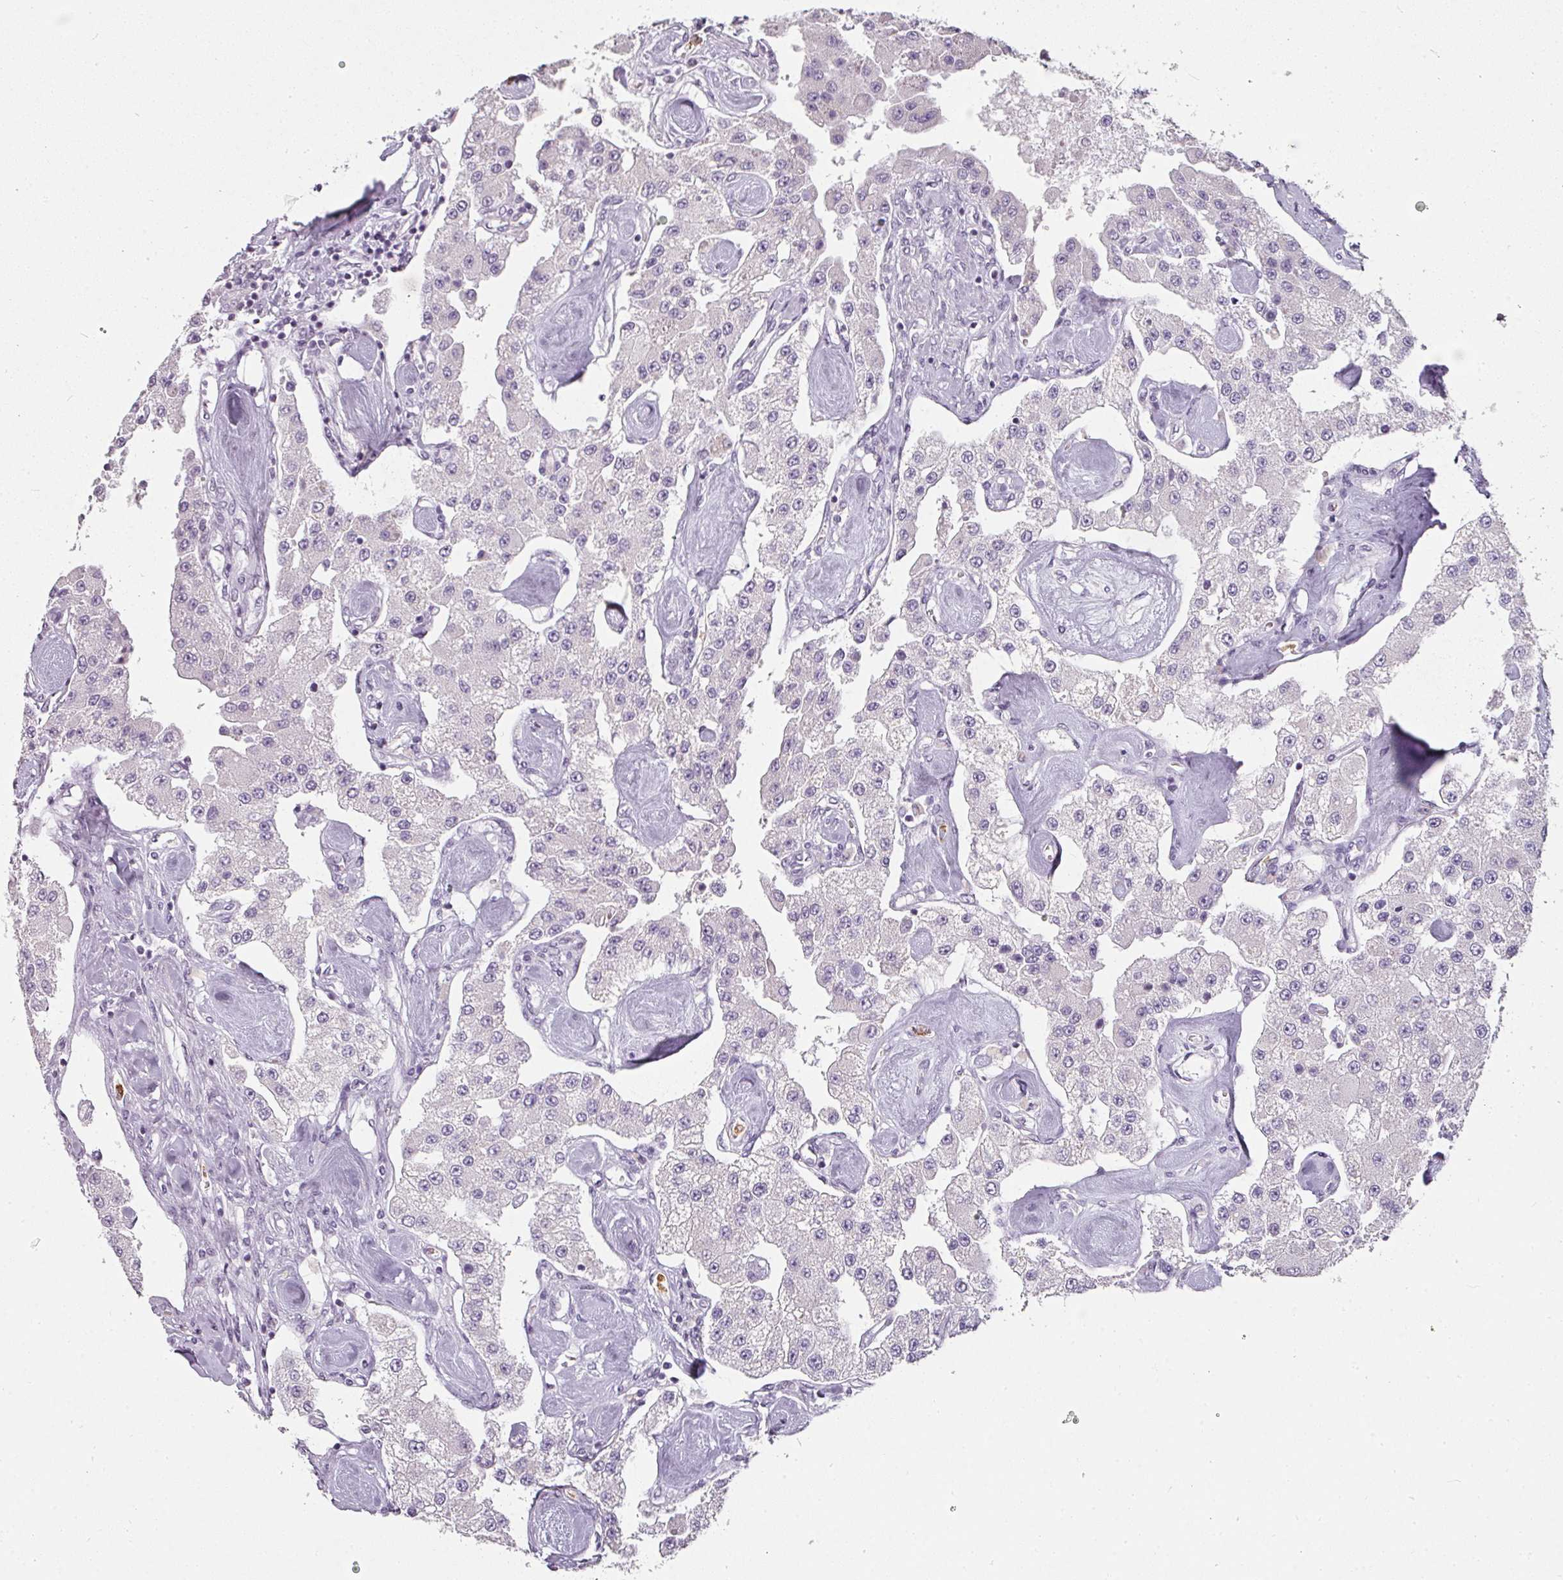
{"staining": {"intensity": "negative", "quantity": "none", "location": "none"}, "tissue": "carcinoid", "cell_type": "Tumor cells", "image_type": "cancer", "snomed": [{"axis": "morphology", "description": "Carcinoid, malignant, NOS"}, {"axis": "topography", "description": "Pancreas"}], "caption": "Tumor cells are negative for brown protein staining in carcinoid.", "gene": "CAMP", "patient": {"sex": "male", "age": 41}}